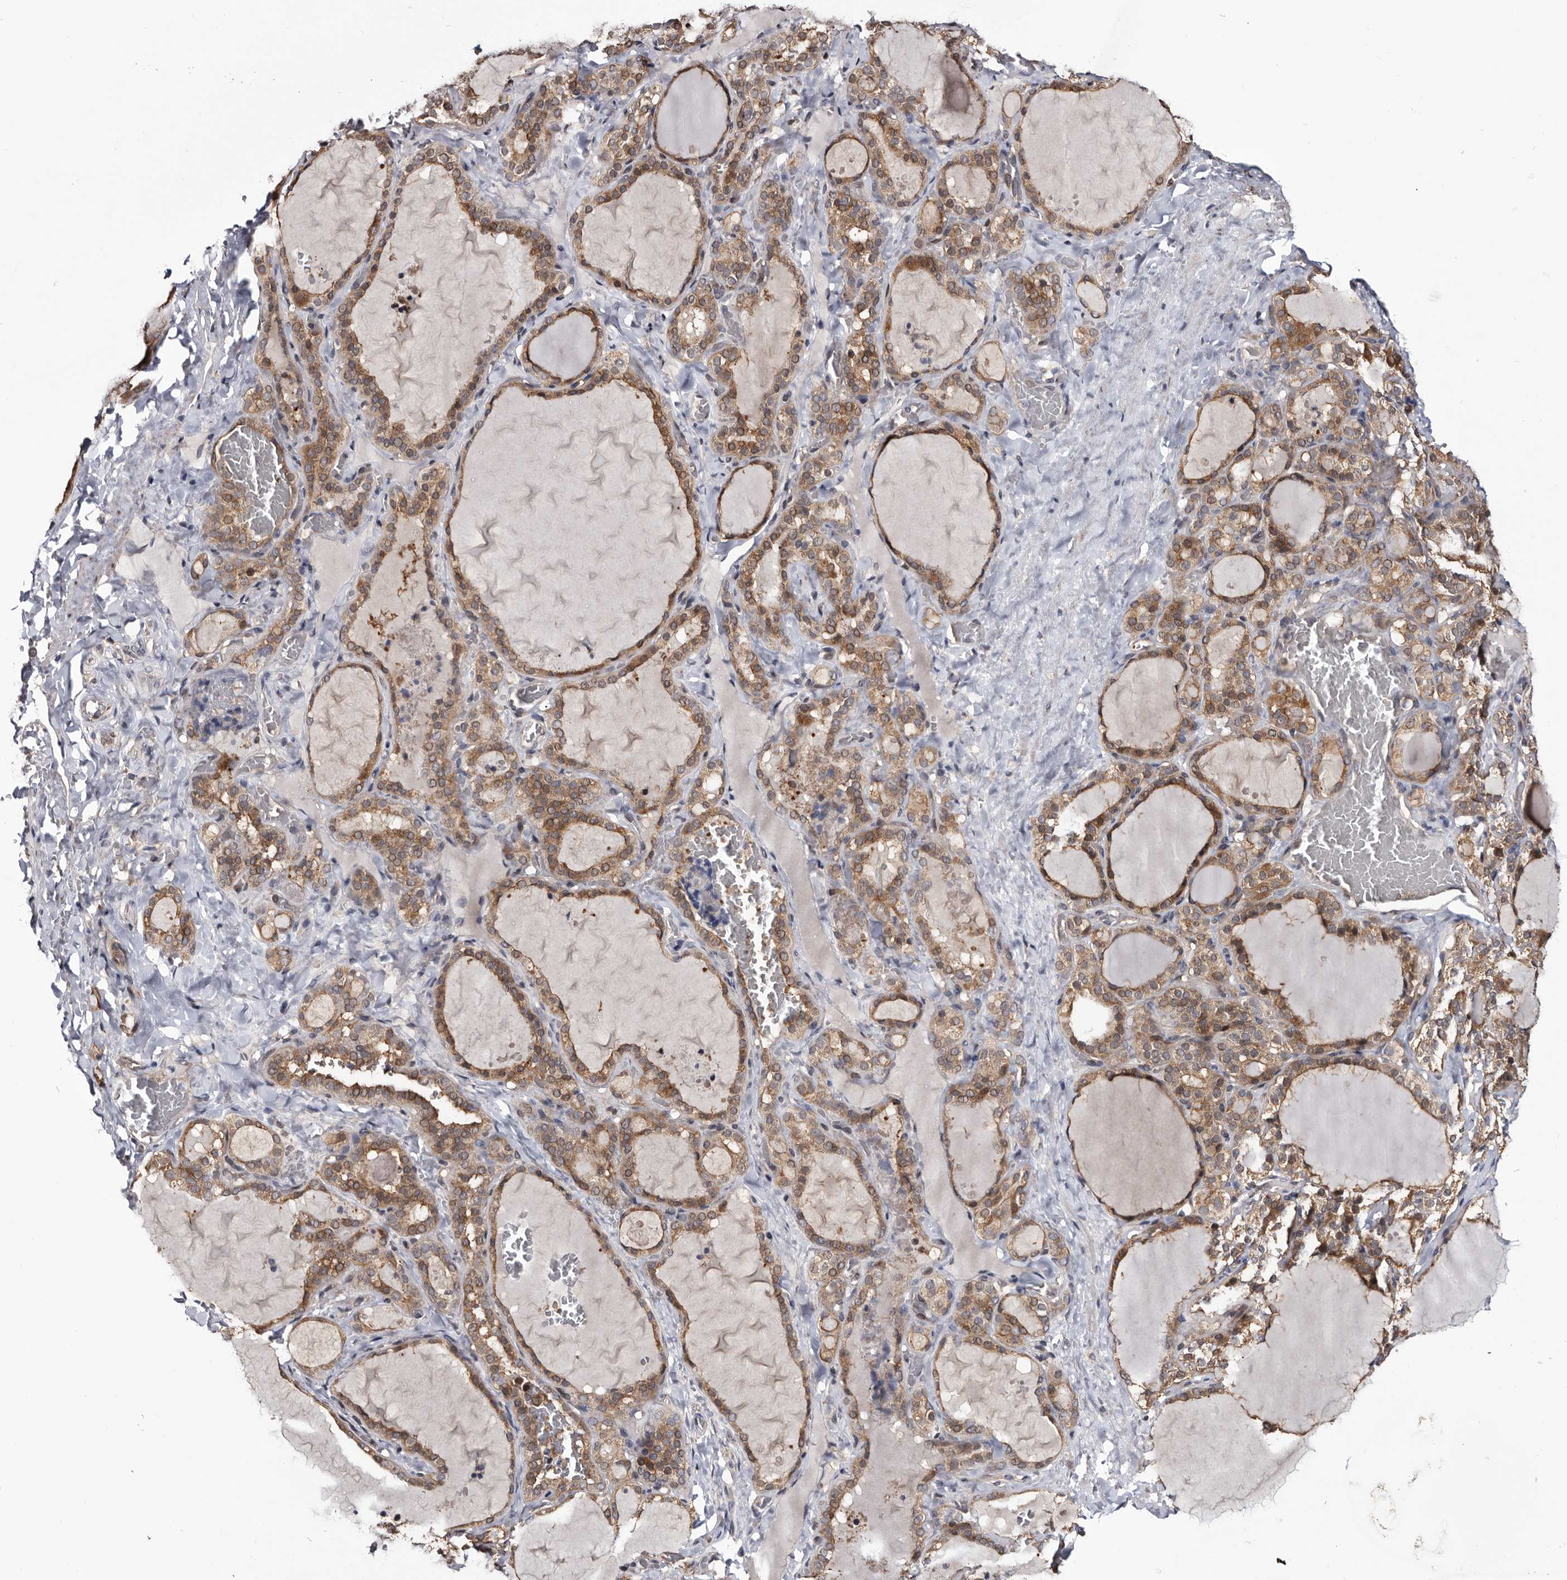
{"staining": {"intensity": "strong", "quantity": ">75%", "location": "cytoplasmic/membranous"}, "tissue": "thyroid gland", "cell_type": "Glandular cells", "image_type": "normal", "snomed": [{"axis": "morphology", "description": "Normal tissue, NOS"}, {"axis": "topography", "description": "Thyroid gland"}], "caption": "Brown immunohistochemical staining in benign thyroid gland displays strong cytoplasmic/membranous expression in about >75% of glandular cells.", "gene": "TTI2", "patient": {"sex": "female", "age": 22}}